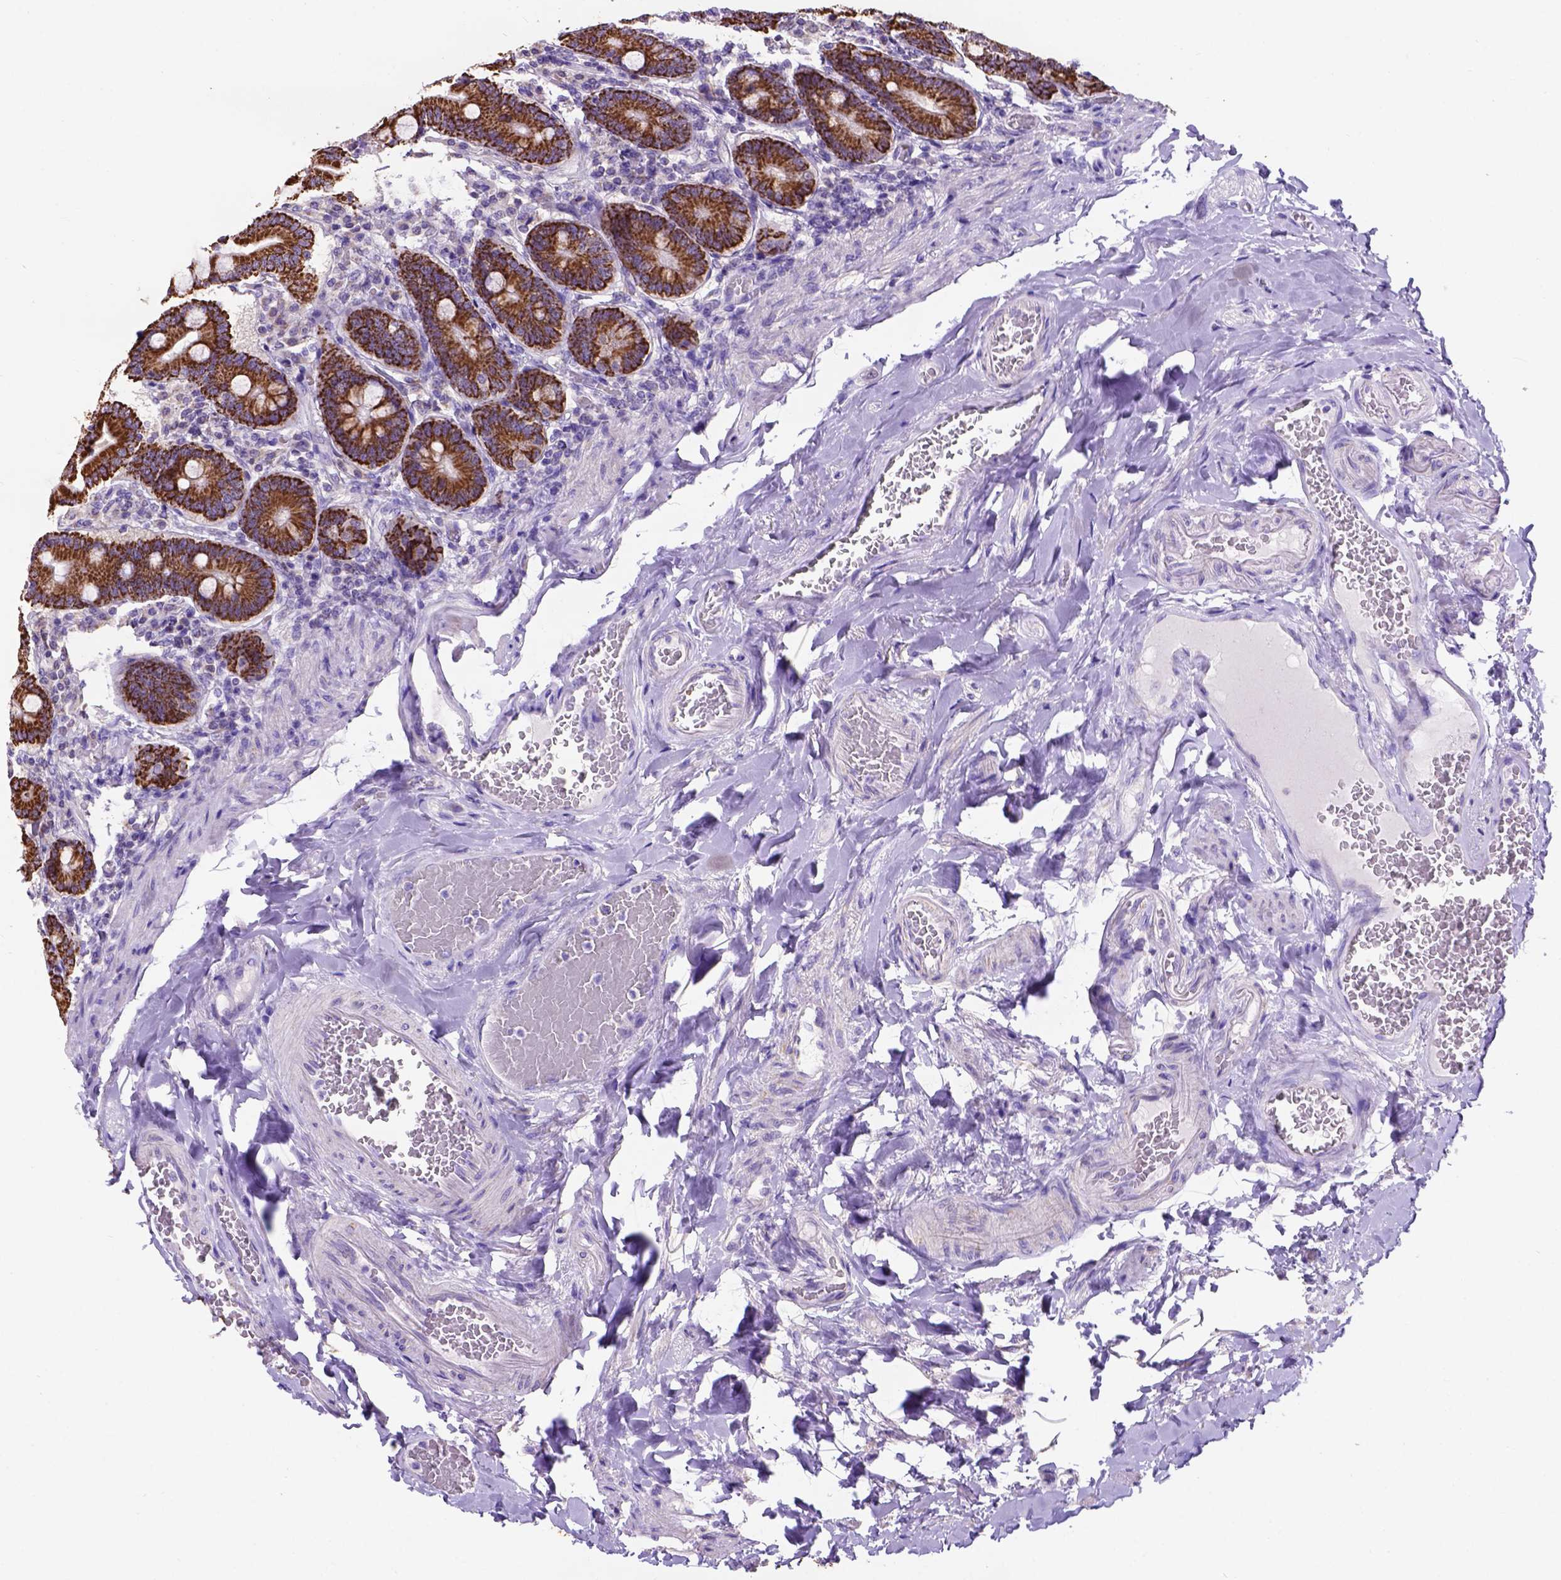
{"staining": {"intensity": "strong", "quantity": ">75%", "location": "cytoplasmic/membranous"}, "tissue": "duodenum", "cell_type": "Glandular cells", "image_type": "normal", "snomed": [{"axis": "morphology", "description": "Normal tissue, NOS"}, {"axis": "topography", "description": "Duodenum"}], "caption": "Immunohistochemical staining of unremarkable human duodenum displays high levels of strong cytoplasmic/membranous expression in approximately >75% of glandular cells. (brown staining indicates protein expression, while blue staining denotes nuclei).", "gene": "L2HGDH", "patient": {"sex": "female", "age": 62}}